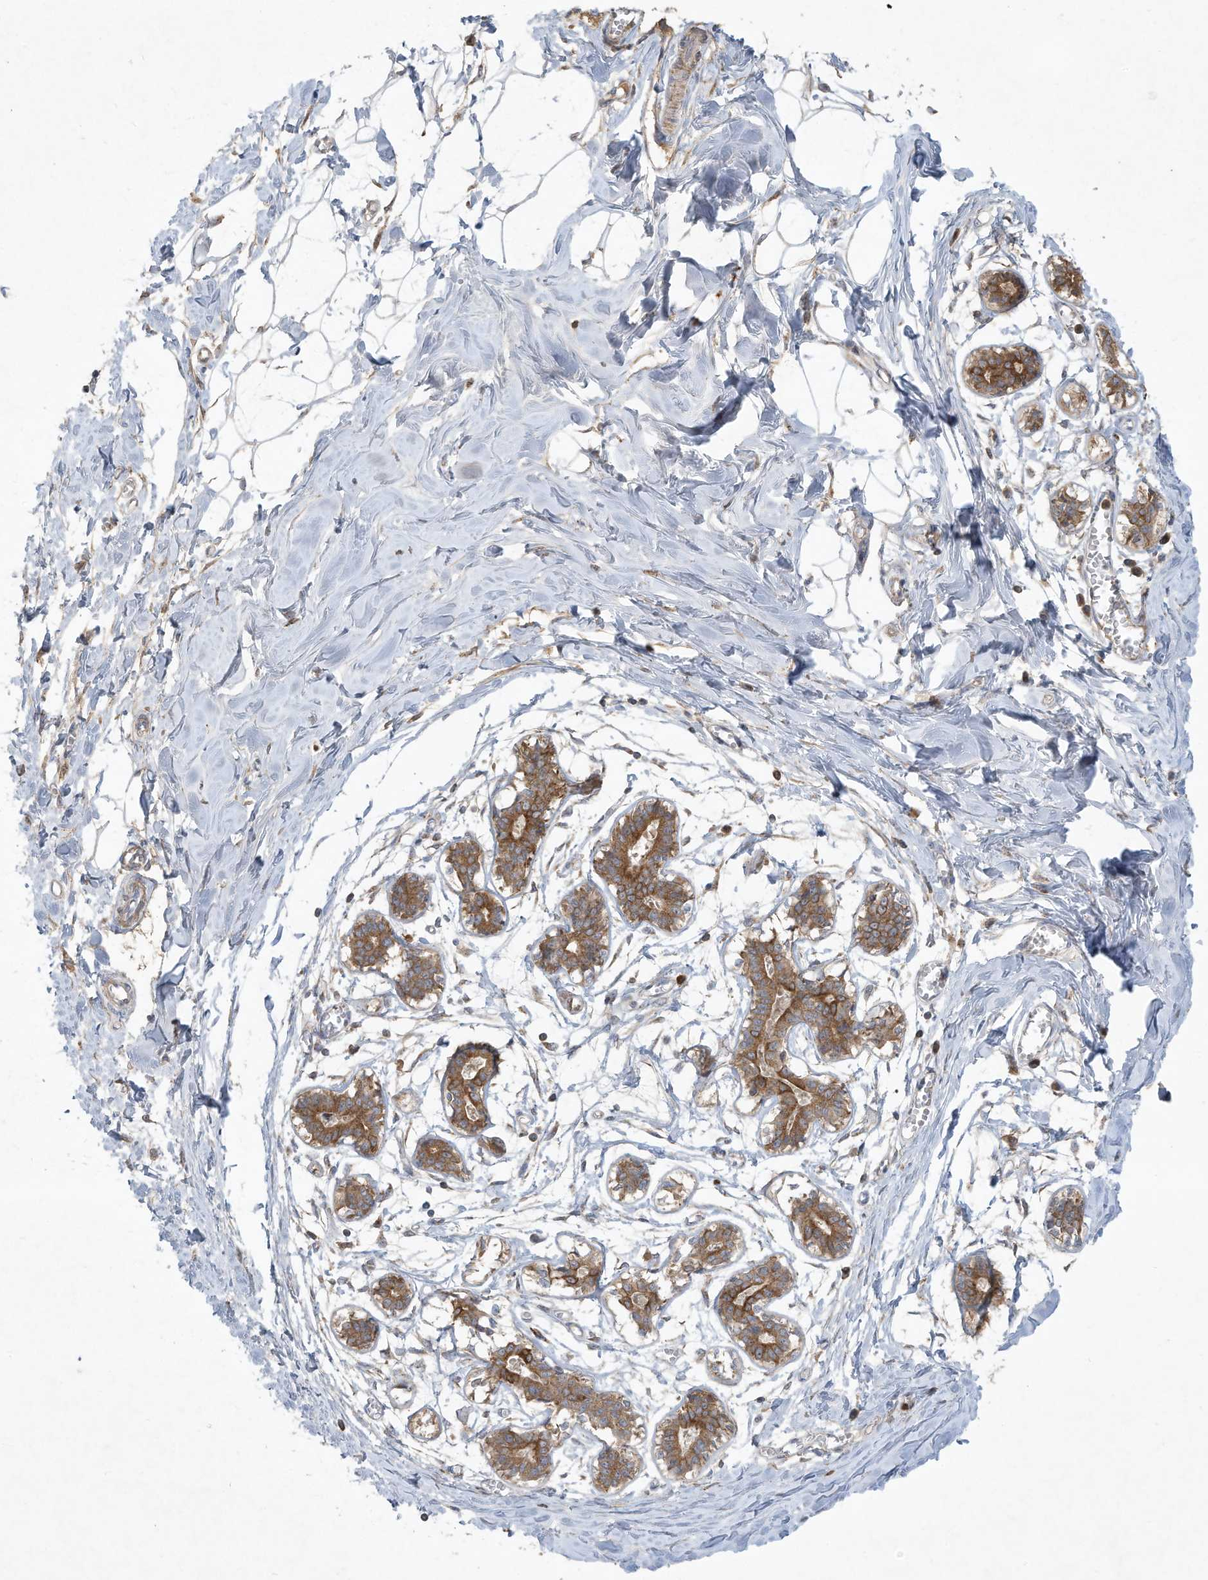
{"staining": {"intensity": "negative", "quantity": "none", "location": "none"}, "tissue": "breast", "cell_type": "Adipocytes", "image_type": "normal", "snomed": [{"axis": "morphology", "description": "Normal tissue, NOS"}, {"axis": "topography", "description": "Breast"}], "caption": "Immunohistochemistry (IHC) of benign breast demonstrates no positivity in adipocytes.", "gene": "C2orf74", "patient": {"sex": "female", "age": 27}}